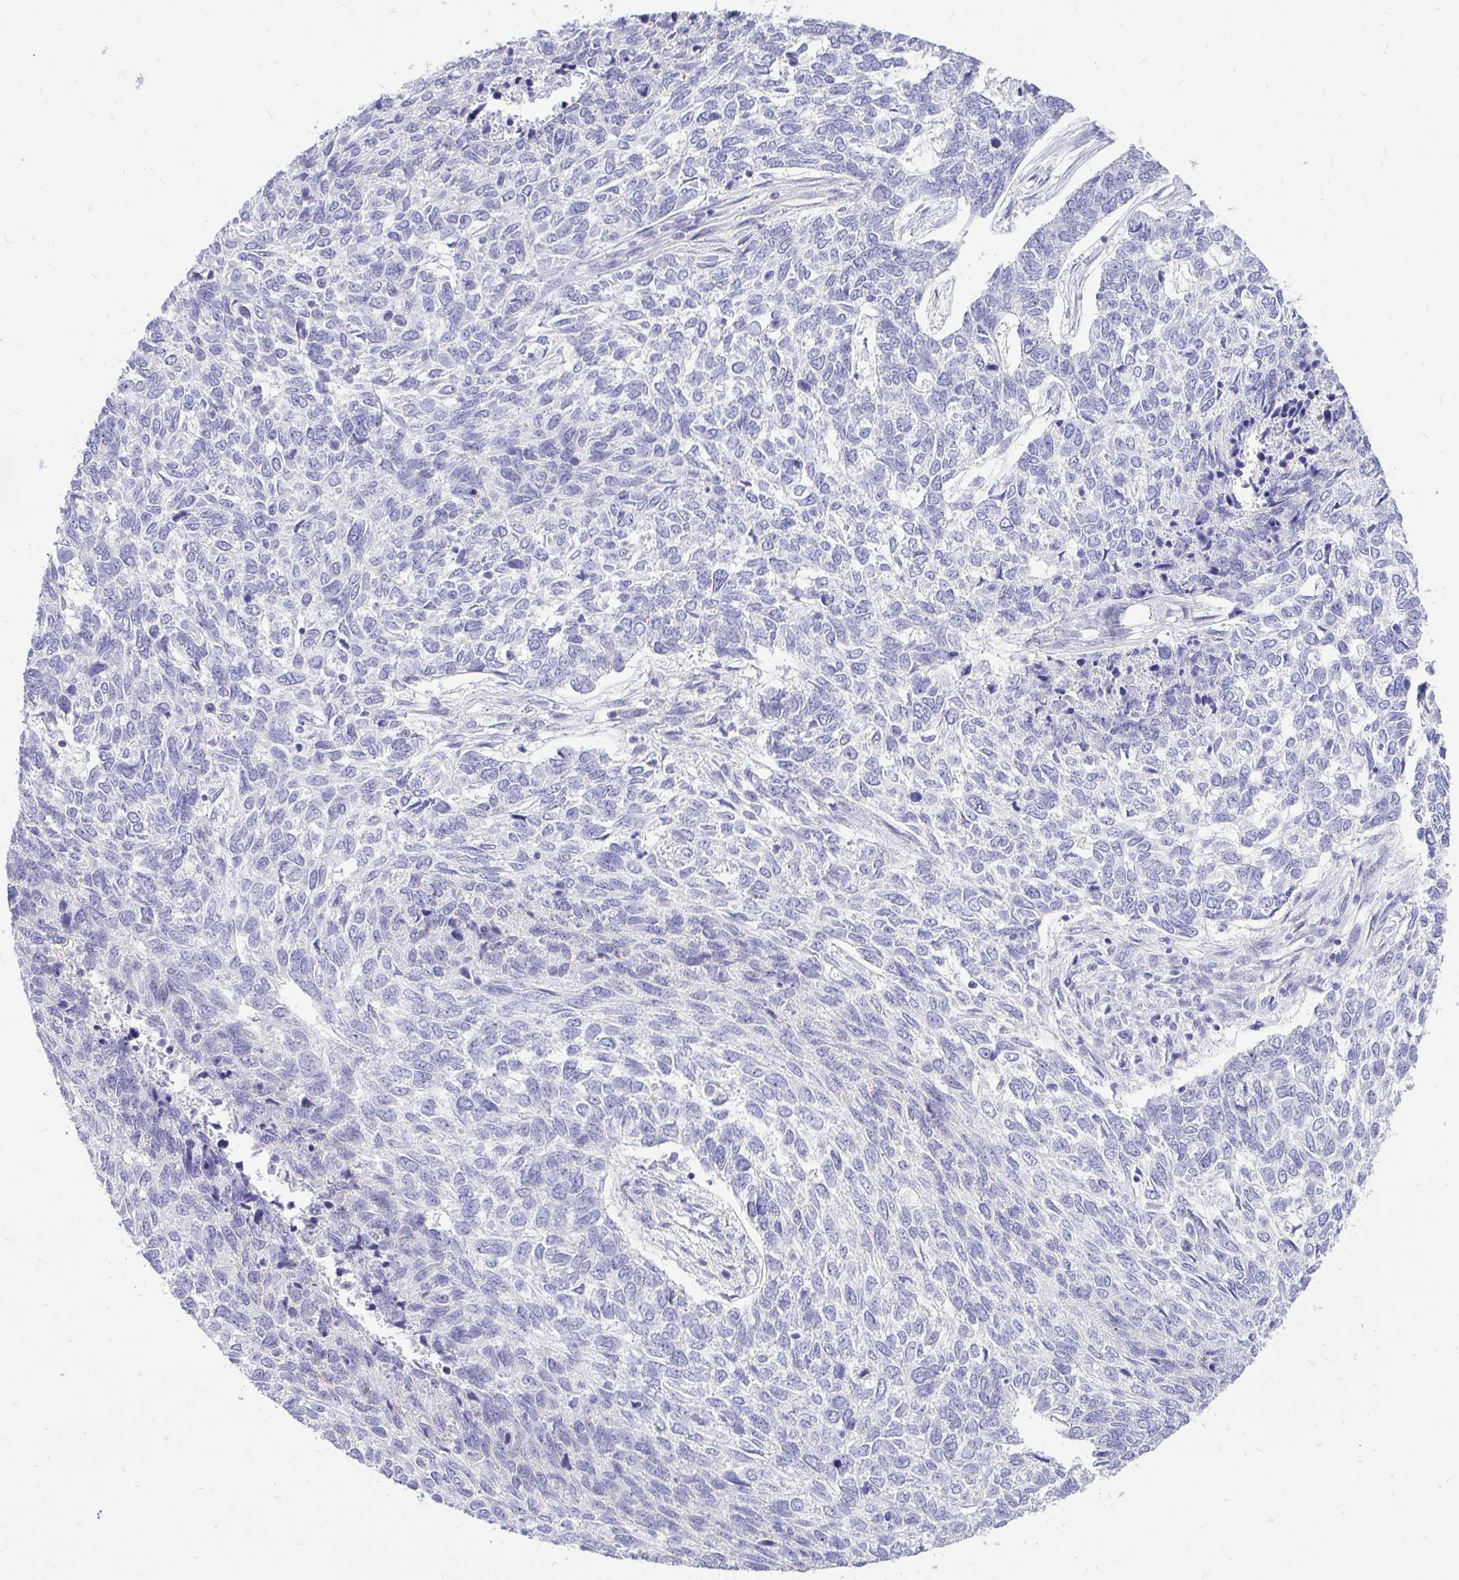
{"staining": {"intensity": "negative", "quantity": "none", "location": "none"}, "tissue": "skin cancer", "cell_type": "Tumor cells", "image_type": "cancer", "snomed": [{"axis": "morphology", "description": "Basal cell carcinoma"}, {"axis": "topography", "description": "Skin"}], "caption": "The image reveals no significant positivity in tumor cells of skin cancer (basal cell carcinoma).", "gene": "OR8D1", "patient": {"sex": "female", "age": 65}}